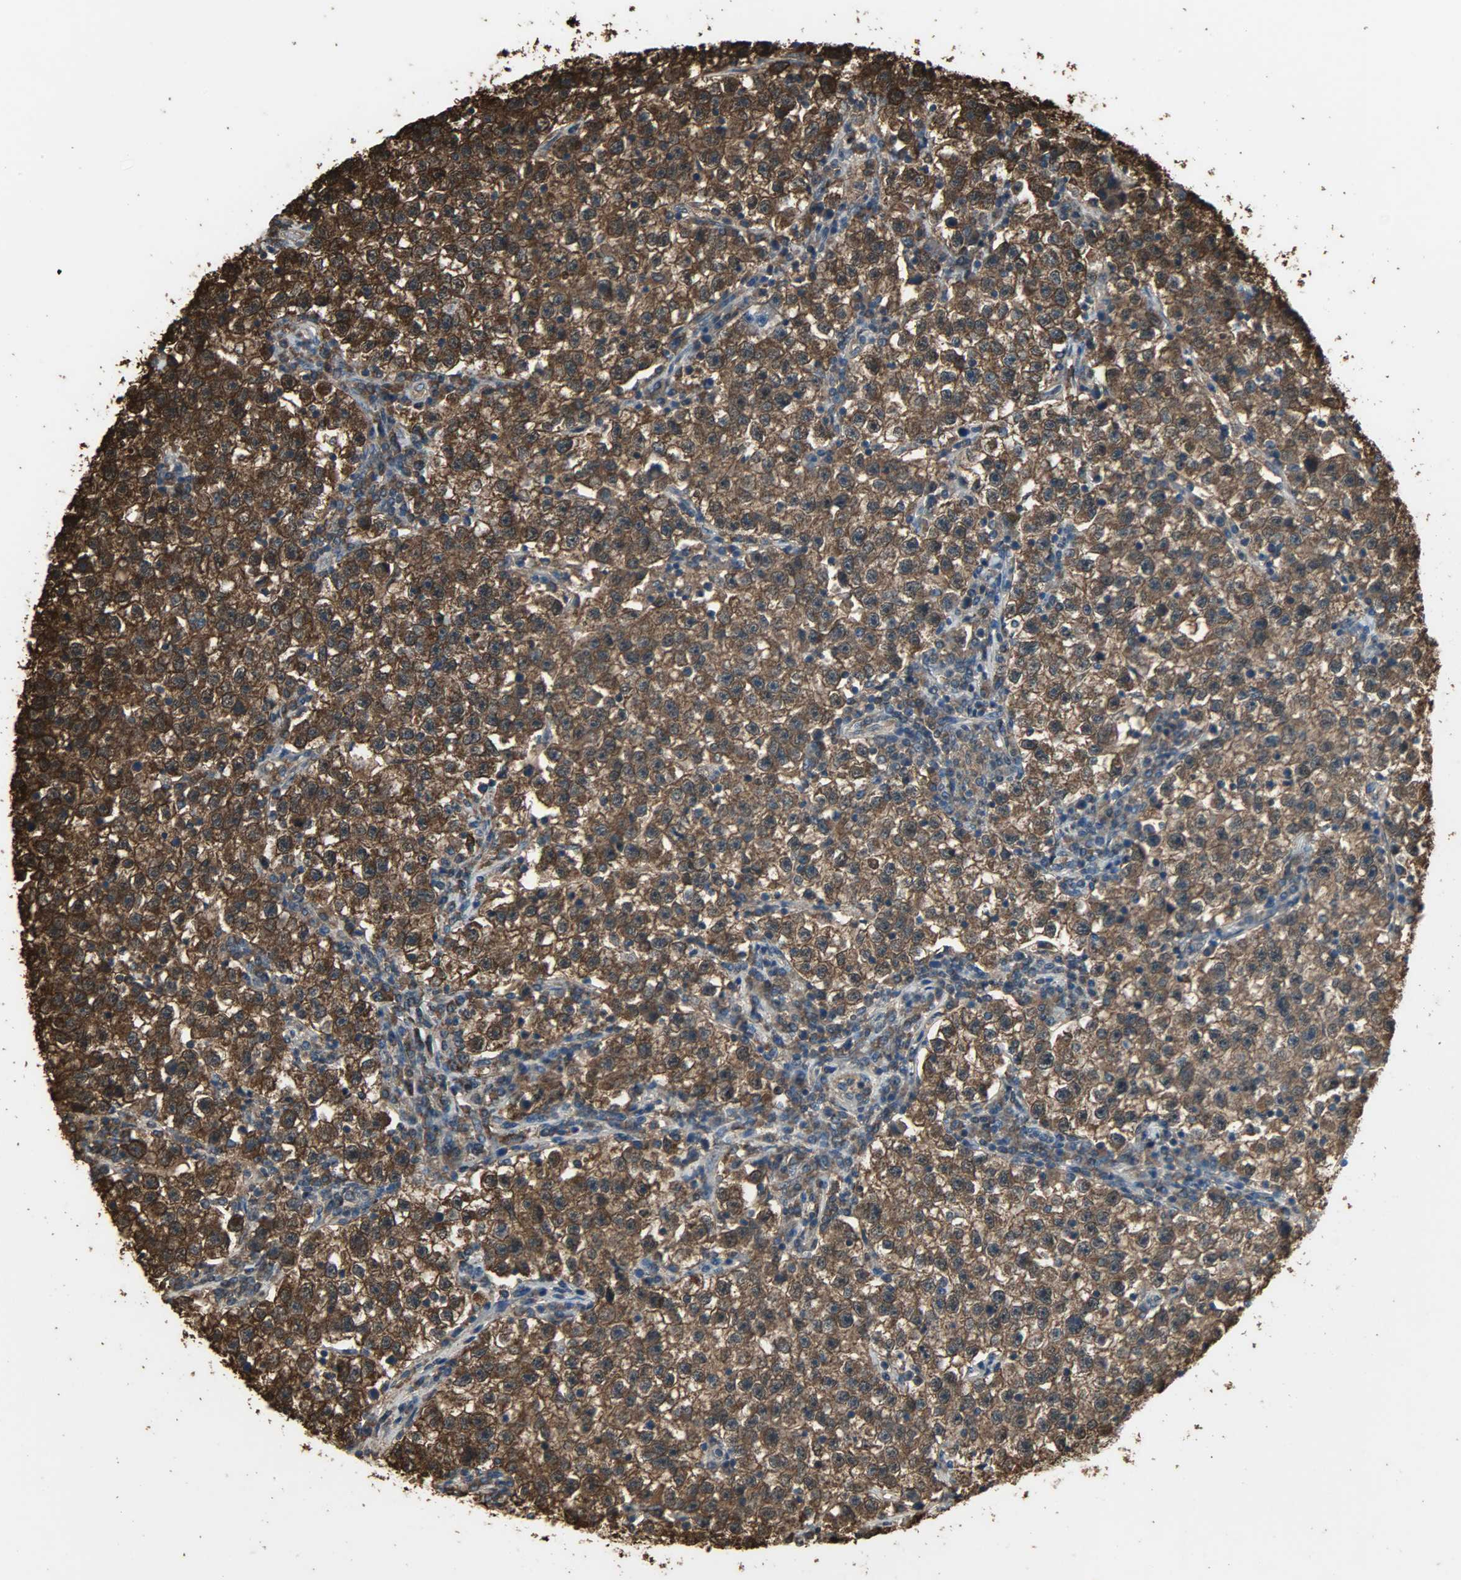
{"staining": {"intensity": "strong", "quantity": ">75%", "location": "cytoplasmic/membranous"}, "tissue": "testis cancer", "cell_type": "Tumor cells", "image_type": "cancer", "snomed": [{"axis": "morphology", "description": "Seminoma, NOS"}, {"axis": "topography", "description": "Testis"}], "caption": "Strong cytoplasmic/membranous positivity for a protein is appreciated in approximately >75% of tumor cells of testis cancer (seminoma) using IHC.", "gene": "LDHB", "patient": {"sex": "male", "age": 22}}